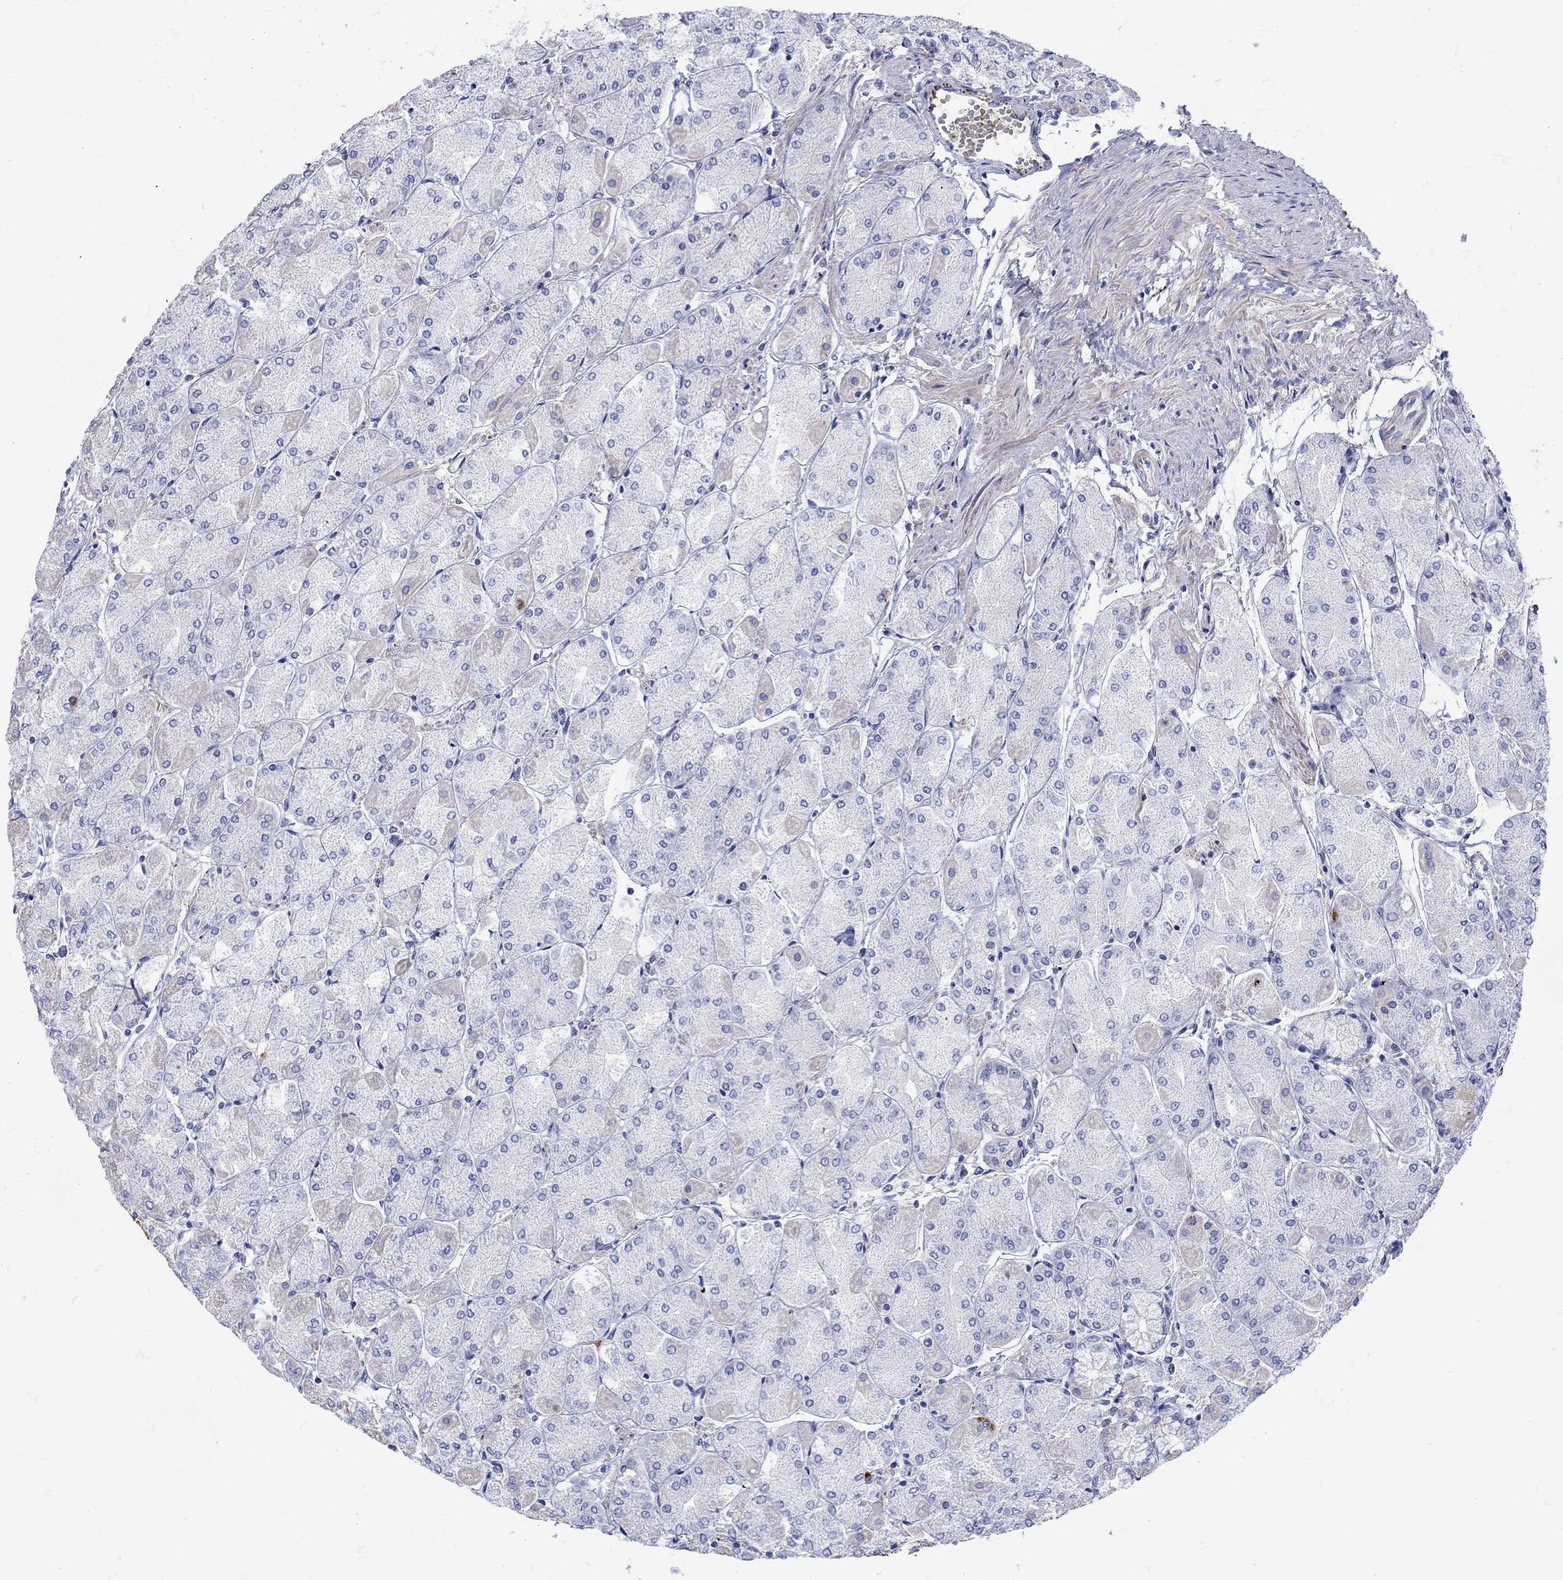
{"staining": {"intensity": "weak", "quantity": "25%-75%", "location": "cytoplasmic/membranous"}, "tissue": "stomach", "cell_type": "Glandular cells", "image_type": "normal", "snomed": [{"axis": "morphology", "description": "Normal tissue, NOS"}, {"axis": "topography", "description": "Stomach, upper"}], "caption": "The image shows a brown stain indicating the presence of a protein in the cytoplasmic/membranous of glandular cells in stomach. The staining was performed using DAB, with brown indicating positive protein expression. Nuclei are stained blue with hematoxylin.", "gene": "ANKMY1", "patient": {"sex": "male", "age": 60}}